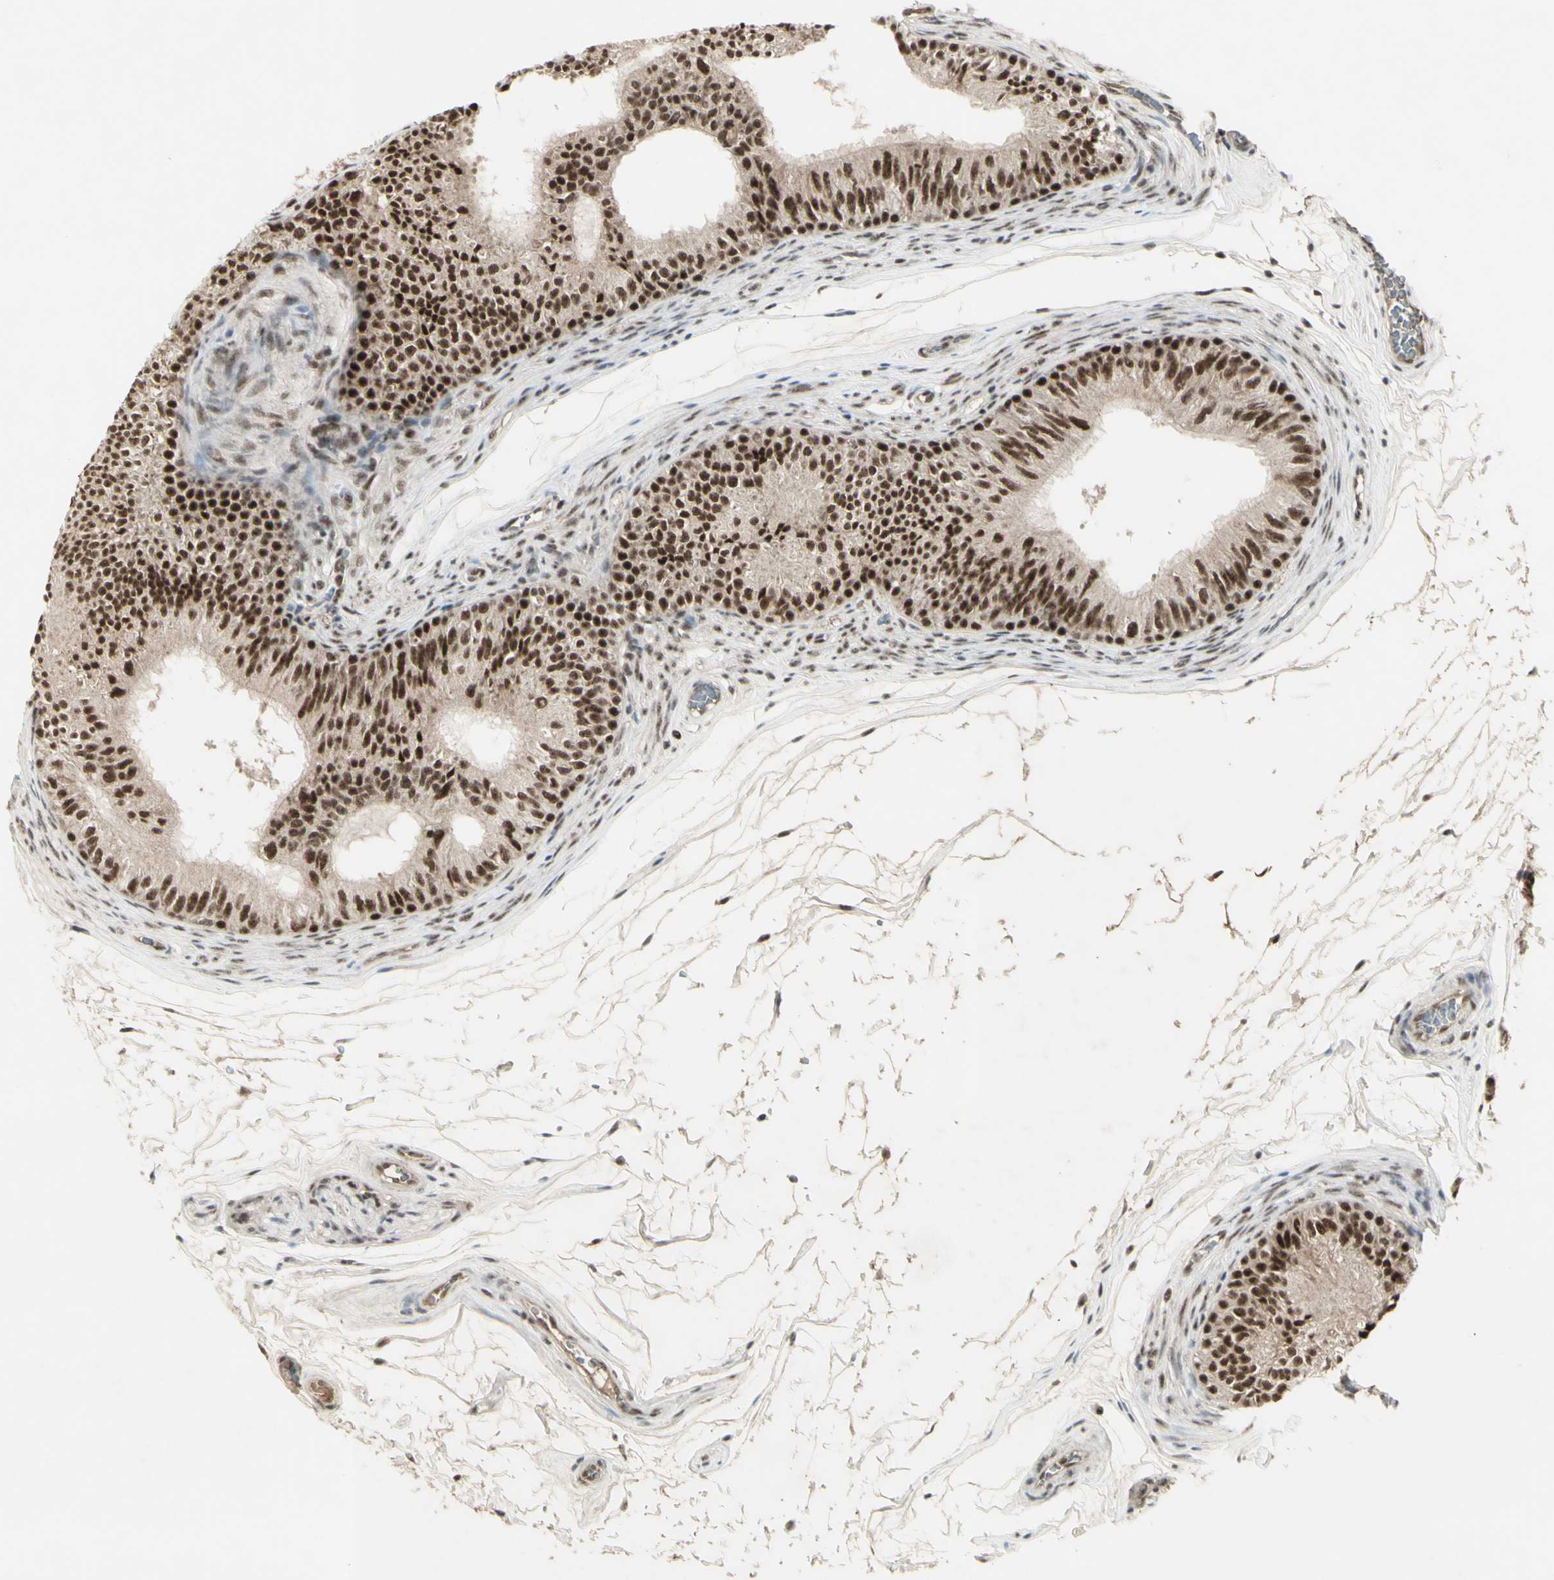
{"staining": {"intensity": "strong", "quantity": "25%-75%", "location": "nuclear"}, "tissue": "epididymis", "cell_type": "Glandular cells", "image_type": "normal", "snomed": [{"axis": "morphology", "description": "Normal tissue, NOS"}, {"axis": "topography", "description": "Epididymis"}], "caption": "A high amount of strong nuclear positivity is seen in about 25%-75% of glandular cells in normal epididymis. Using DAB (3,3'-diaminobenzidine) (brown) and hematoxylin (blue) stains, captured at high magnification using brightfield microscopy.", "gene": "CCNT1", "patient": {"sex": "male", "age": 36}}